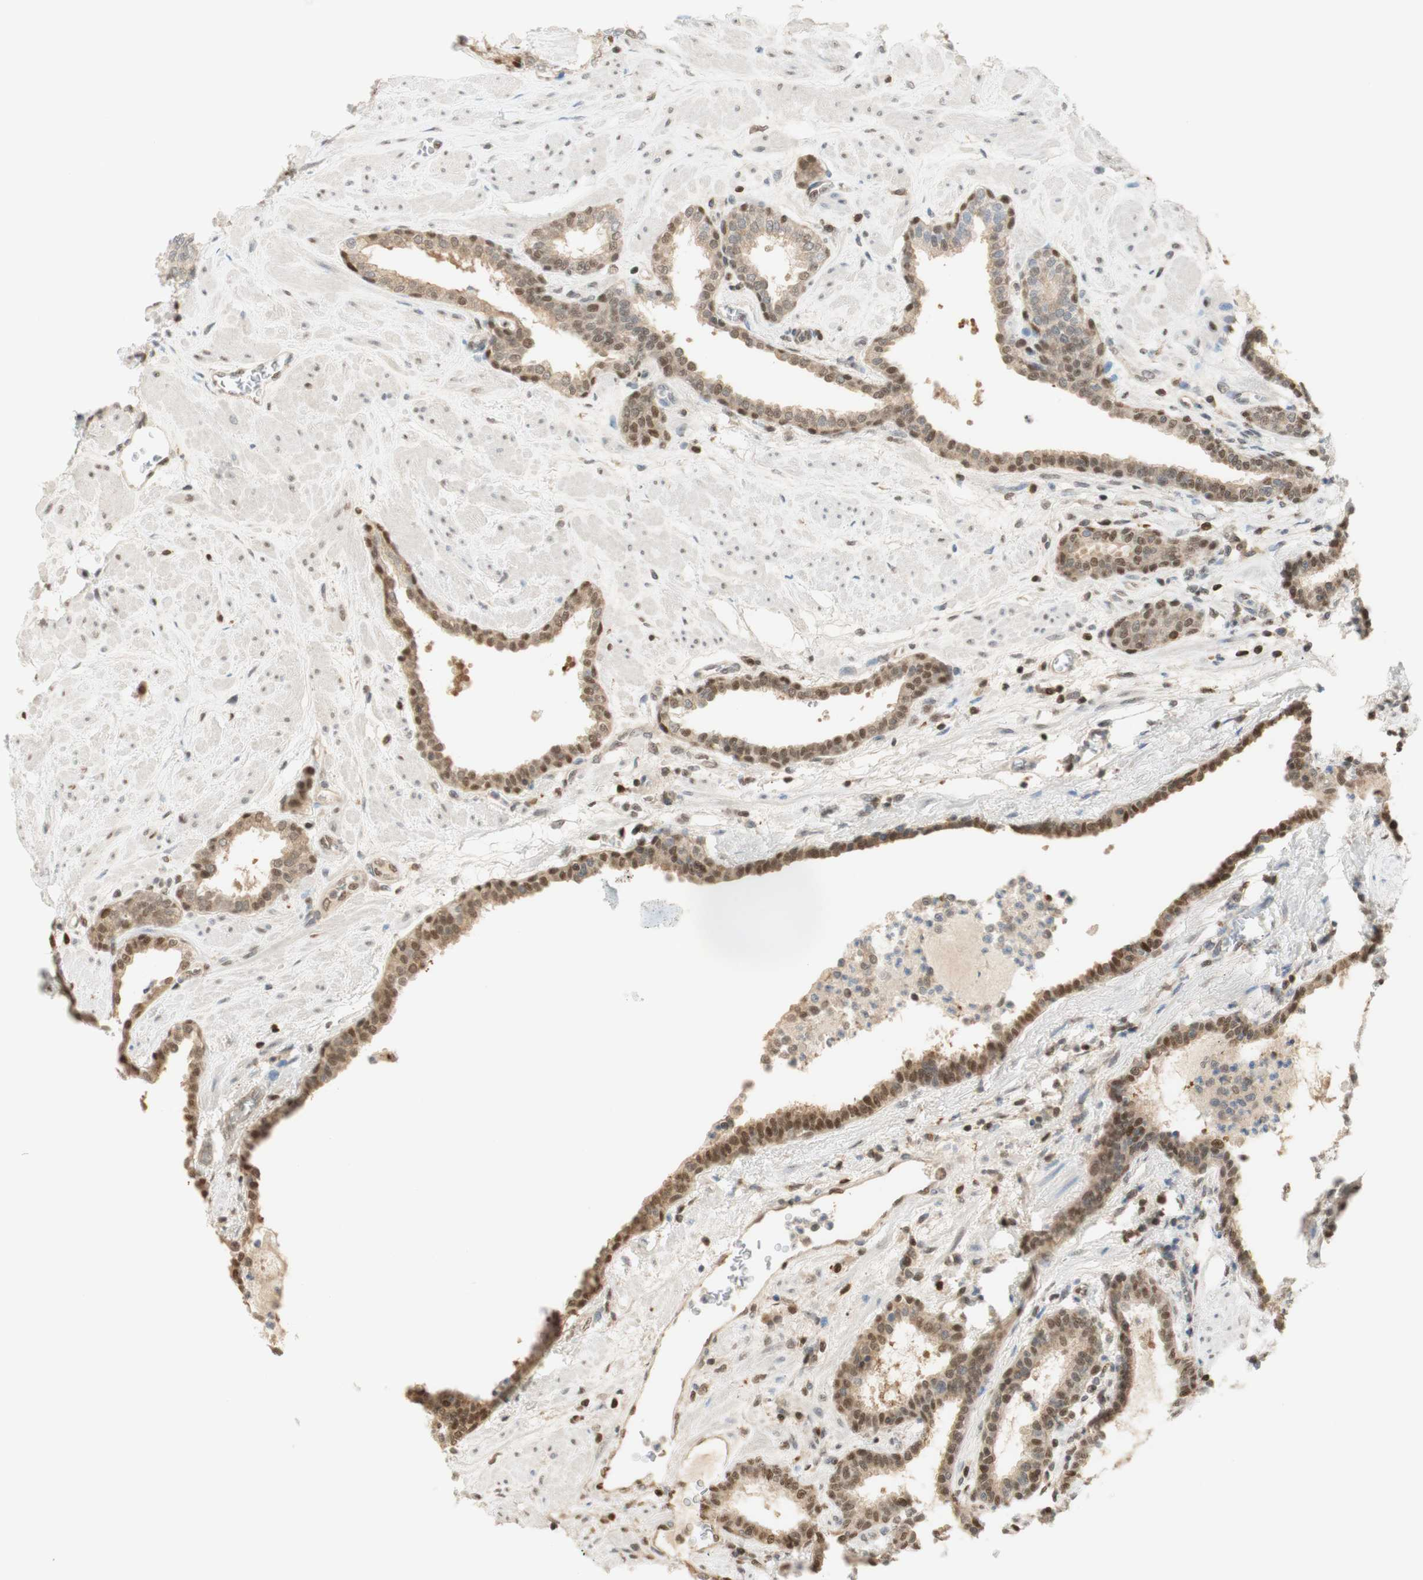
{"staining": {"intensity": "moderate", "quantity": ">75%", "location": "cytoplasmic/membranous,nuclear"}, "tissue": "prostate", "cell_type": "Glandular cells", "image_type": "normal", "snomed": [{"axis": "morphology", "description": "Normal tissue, NOS"}, {"axis": "topography", "description": "Prostate"}], "caption": "Immunohistochemical staining of unremarkable prostate reveals >75% levels of moderate cytoplasmic/membranous,nuclear protein expression in approximately >75% of glandular cells. Immunohistochemistry stains the protein in brown and the nuclei are stained blue.", "gene": "NAP1L4", "patient": {"sex": "male", "age": 51}}